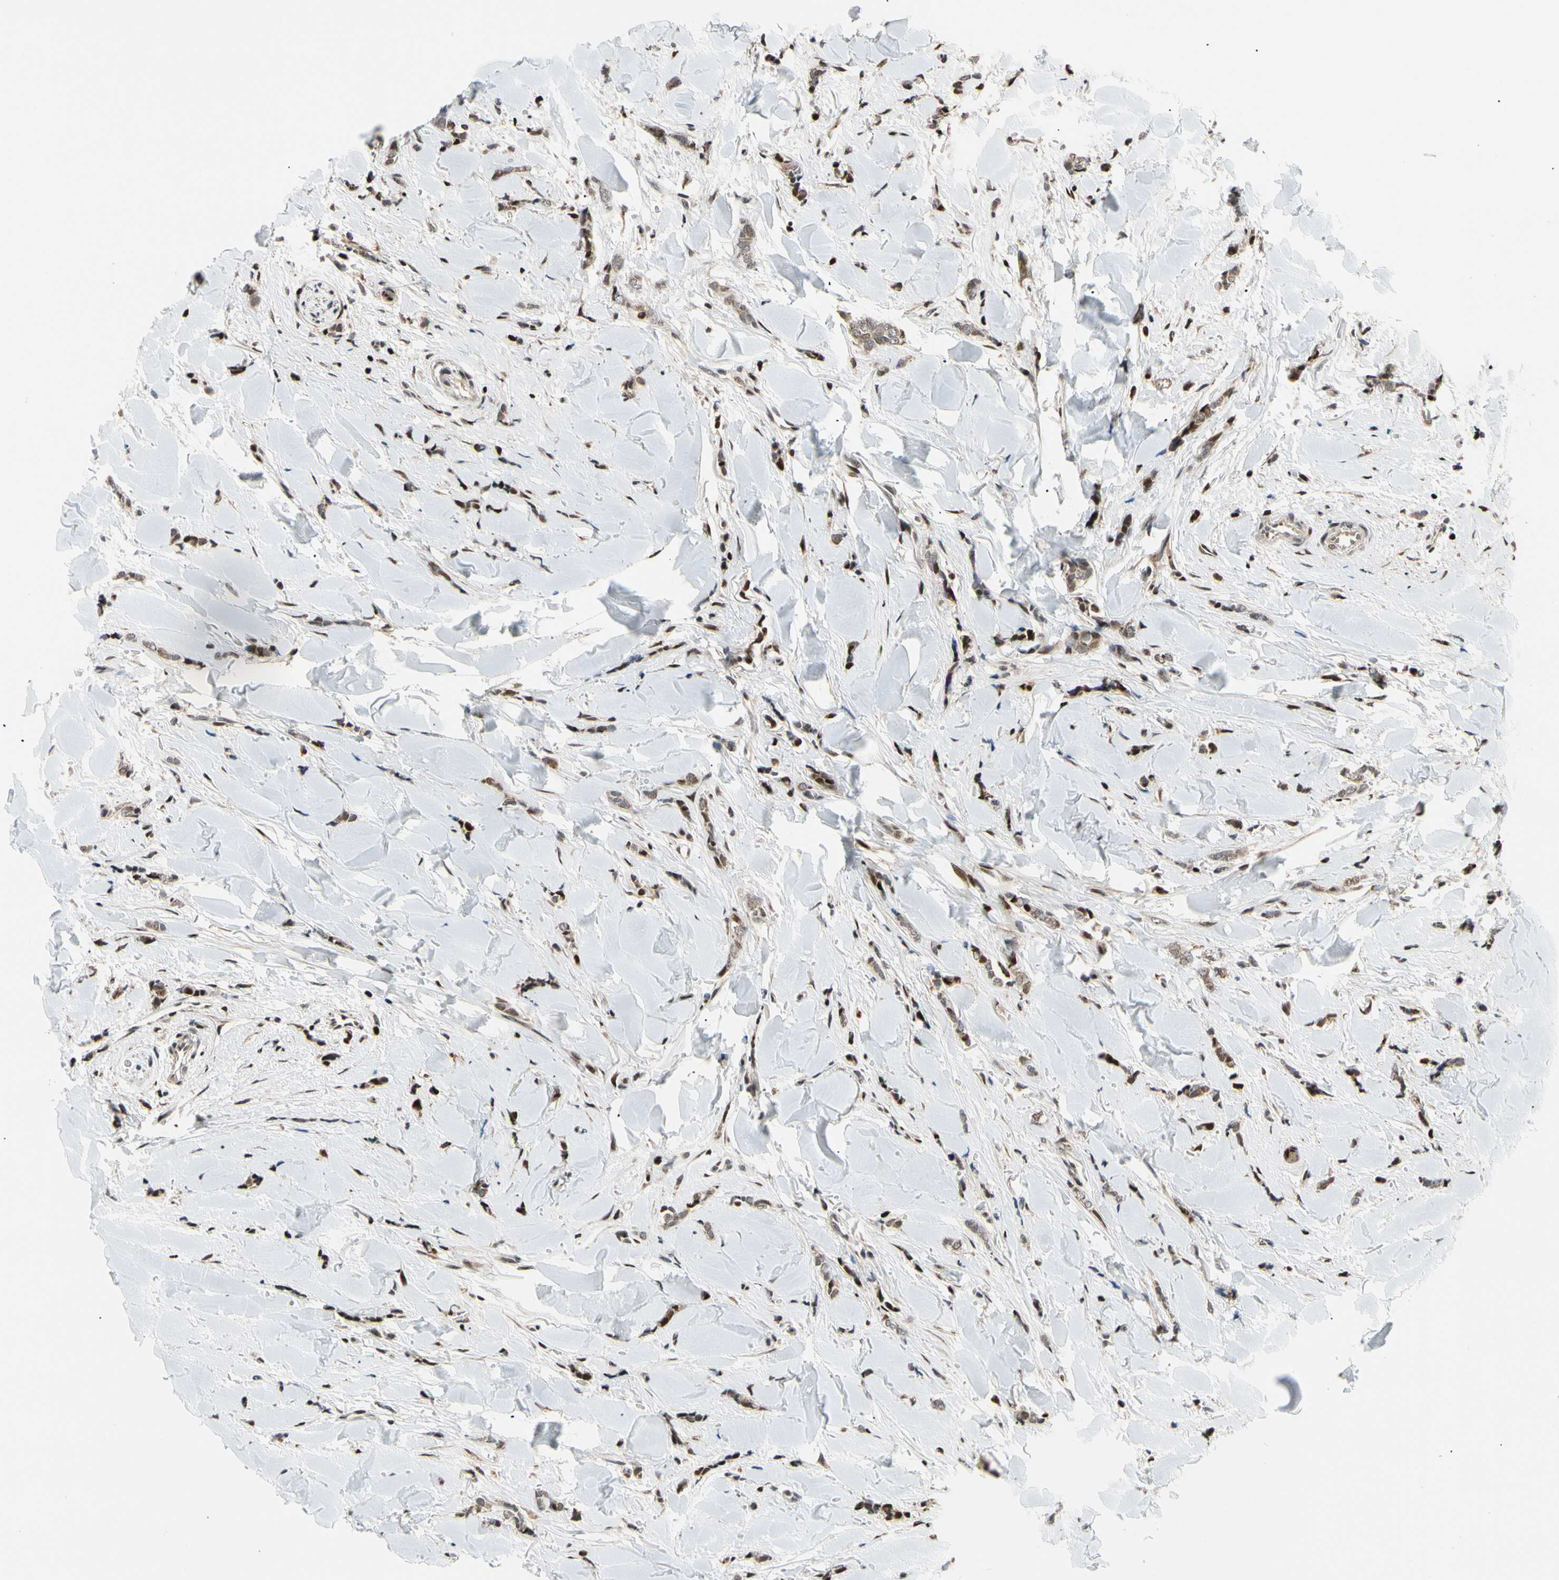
{"staining": {"intensity": "moderate", "quantity": "25%-75%", "location": "cytoplasmic/membranous"}, "tissue": "breast cancer", "cell_type": "Tumor cells", "image_type": "cancer", "snomed": [{"axis": "morphology", "description": "Lobular carcinoma"}, {"axis": "topography", "description": "Skin"}, {"axis": "topography", "description": "Breast"}], "caption": "Immunohistochemistry image of human breast cancer stained for a protein (brown), which demonstrates medium levels of moderate cytoplasmic/membranous expression in about 25%-75% of tumor cells.", "gene": "E2F1", "patient": {"sex": "female", "age": 46}}